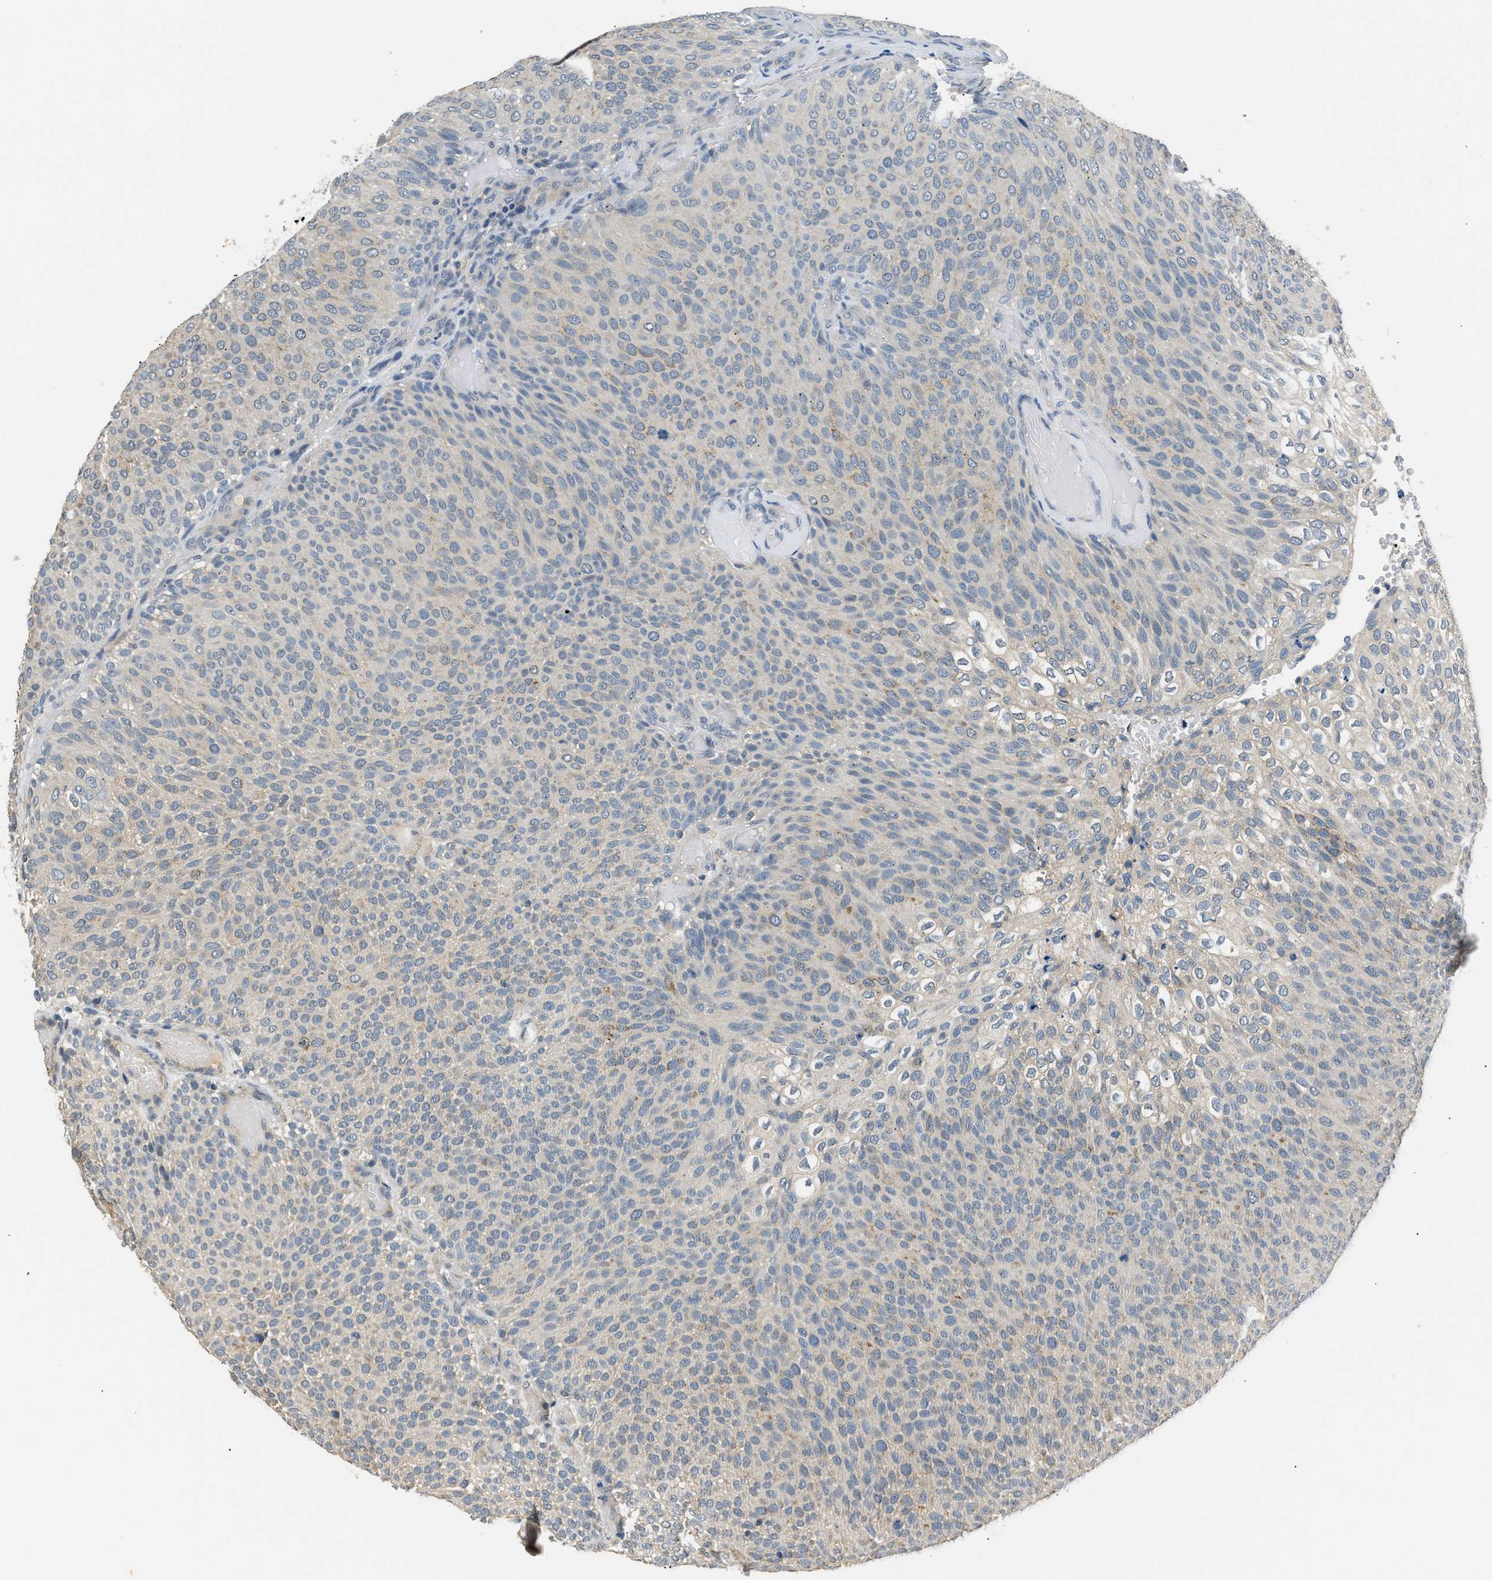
{"staining": {"intensity": "negative", "quantity": "none", "location": "none"}, "tissue": "urothelial cancer", "cell_type": "Tumor cells", "image_type": "cancer", "snomed": [{"axis": "morphology", "description": "Urothelial carcinoma, Low grade"}, {"axis": "topography", "description": "Urinary bladder"}], "caption": "An image of low-grade urothelial carcinoma stained for a protein displays no brown staining in tumor cells.", "gene": "INHA", "patient": {"sex": "male", "age": 78}}